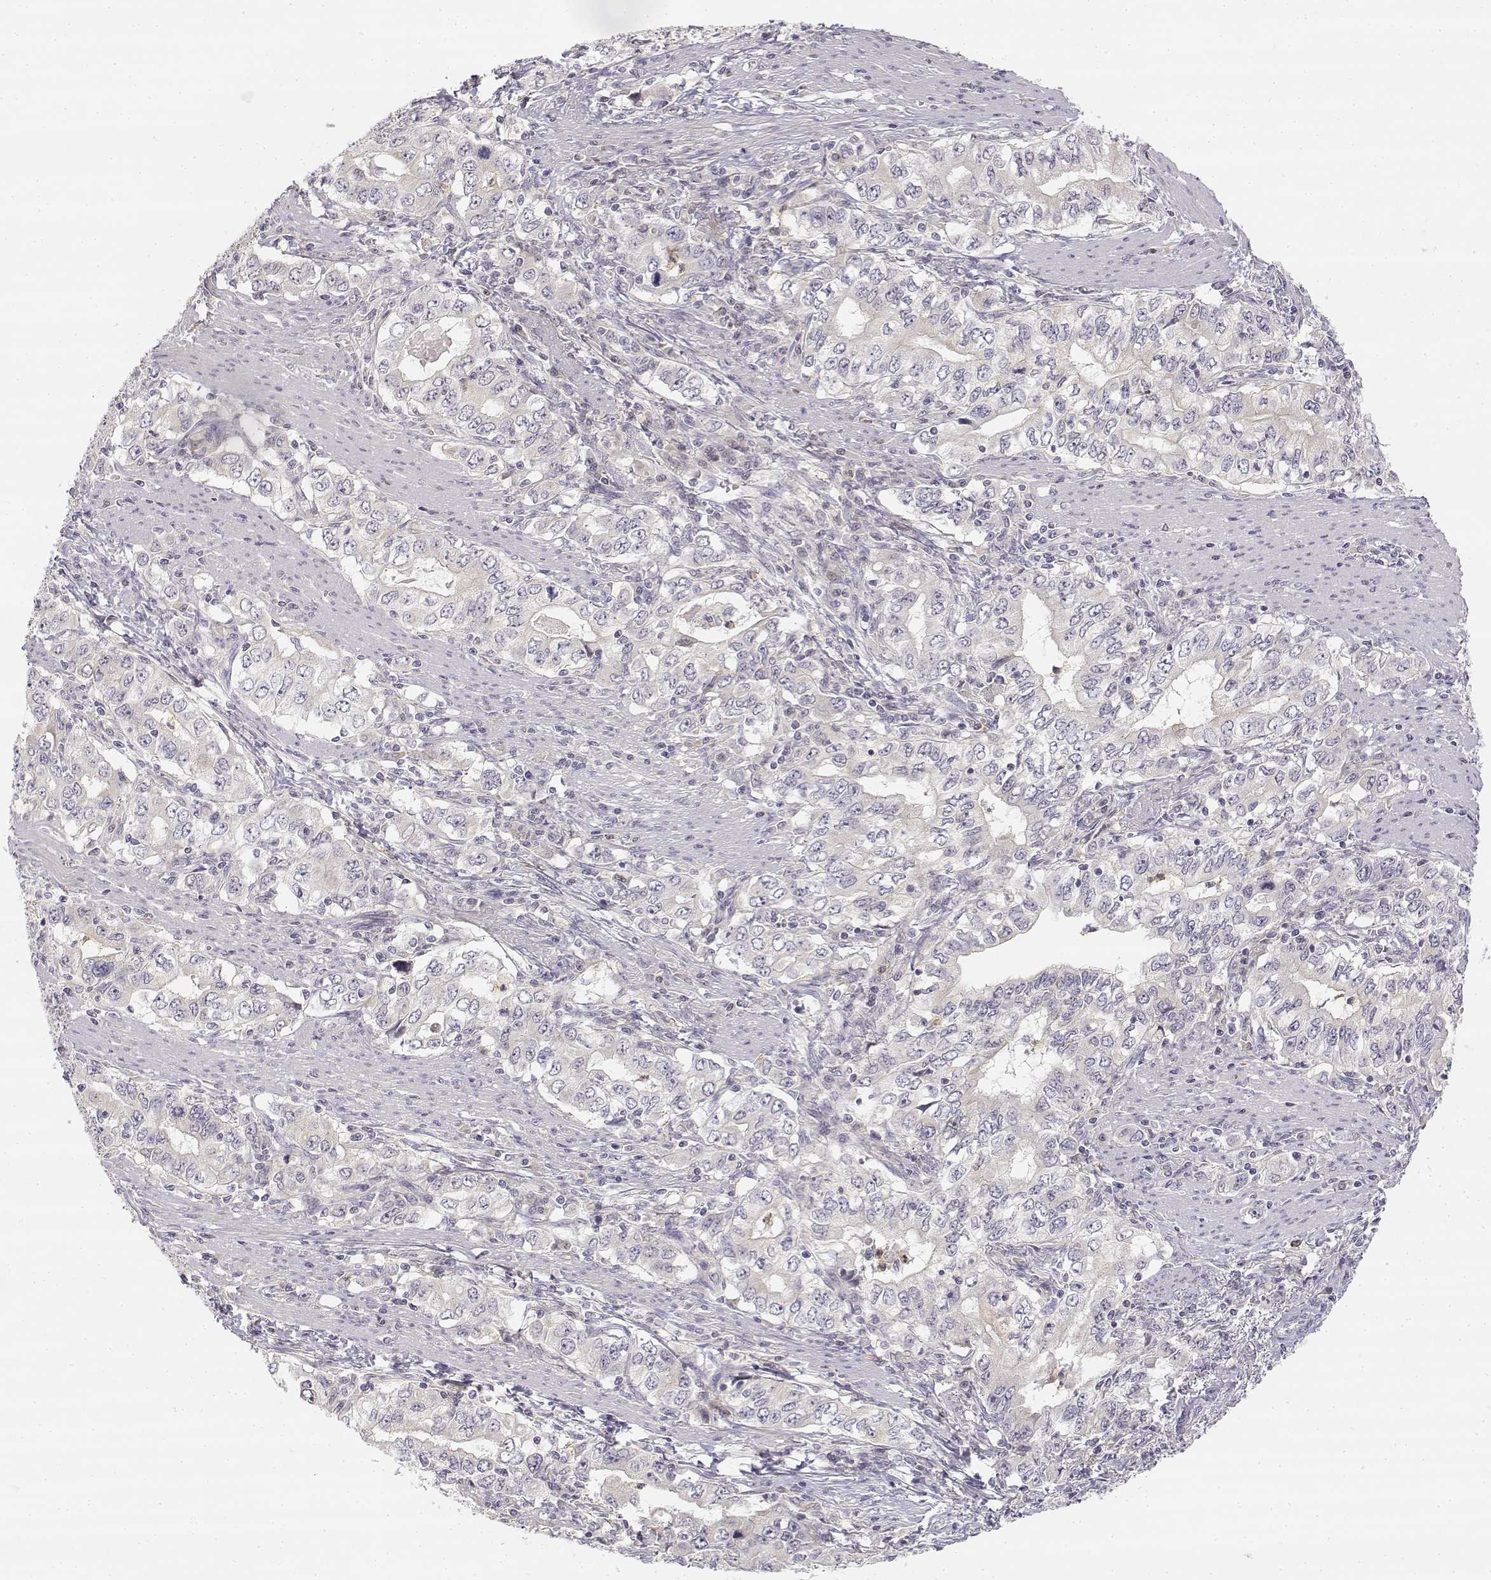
{"staining": {"intensity": "weak", "quantity": "<25%", "location": "cytoplasmic/membranous"}, "tissue": "stomach cancer", "cell_type": "Tumor cells", "image_type": "cancer", "snomed": [{"axis": "morphology", "description": "Adenocarcinoma, NOS"}, {"axis": "topography", "description": "Stomach, lower"}], "caption": "The image exhibits no staining of tumor cells in stomach cancer (adenocarcinoma).", "gene": "GLIPR1L2", "patient": {"sex": "female", "age": 72}}